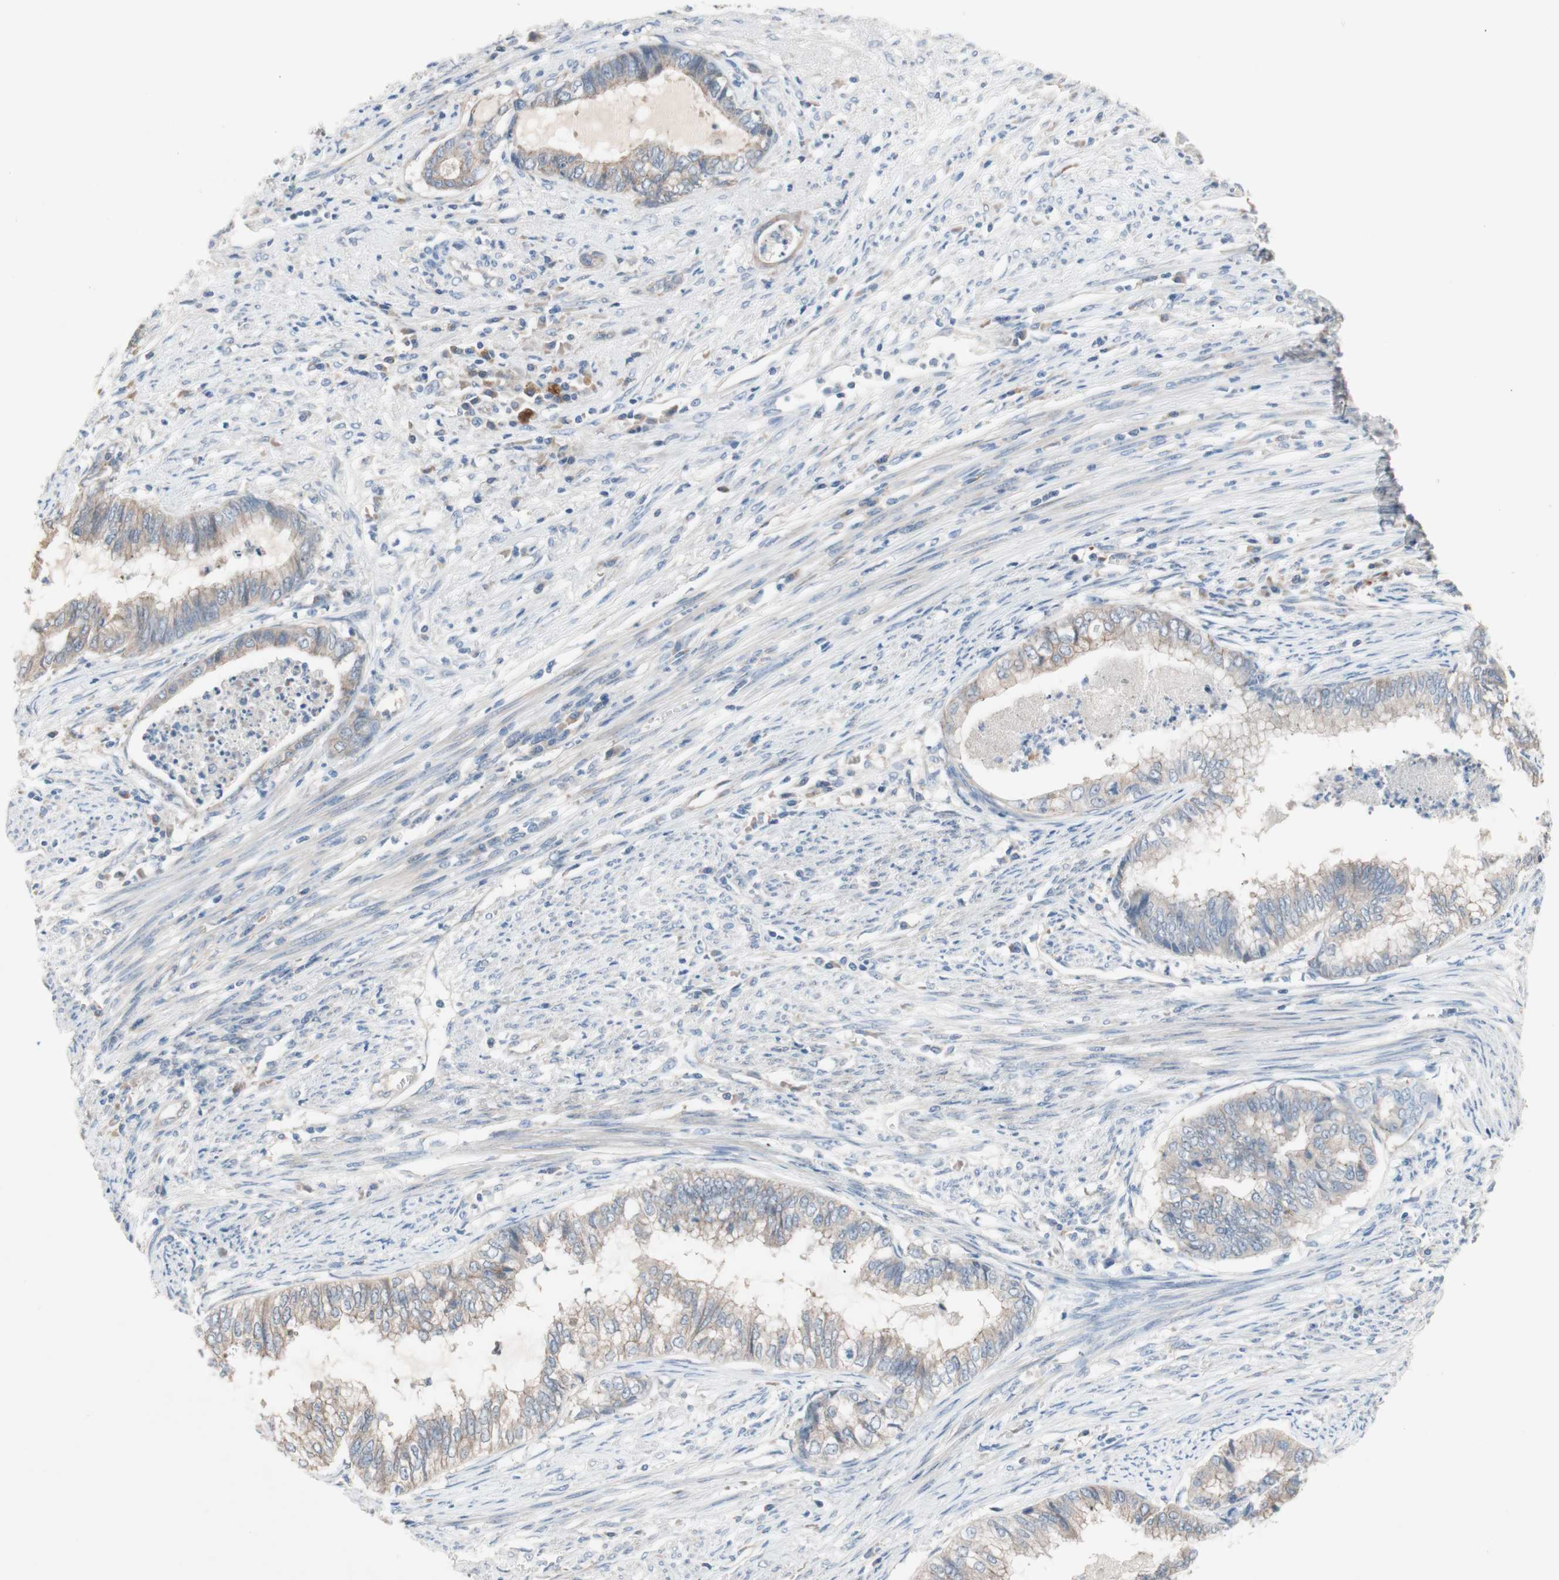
{"staining": {"intensity": "negative", "quantity": "none", "location": "none"}, "tissue": "endometrial cancer", "cell_type": "Tumor cells", "image_type": "cancer", "snomed": [{"axis": "morphology", "description": "Adenocarcinoma, NOS"}, {"axis": "topography", "description": "Endometrium"}], "caption": "A high-resolution photomicrograph shows immunohistochemistry staining of endometrial adenocarcinoma, which shows no significant staining in tumor cells.", "gene": "GLUL", "patient": {"sex": "female", "age": 79}}